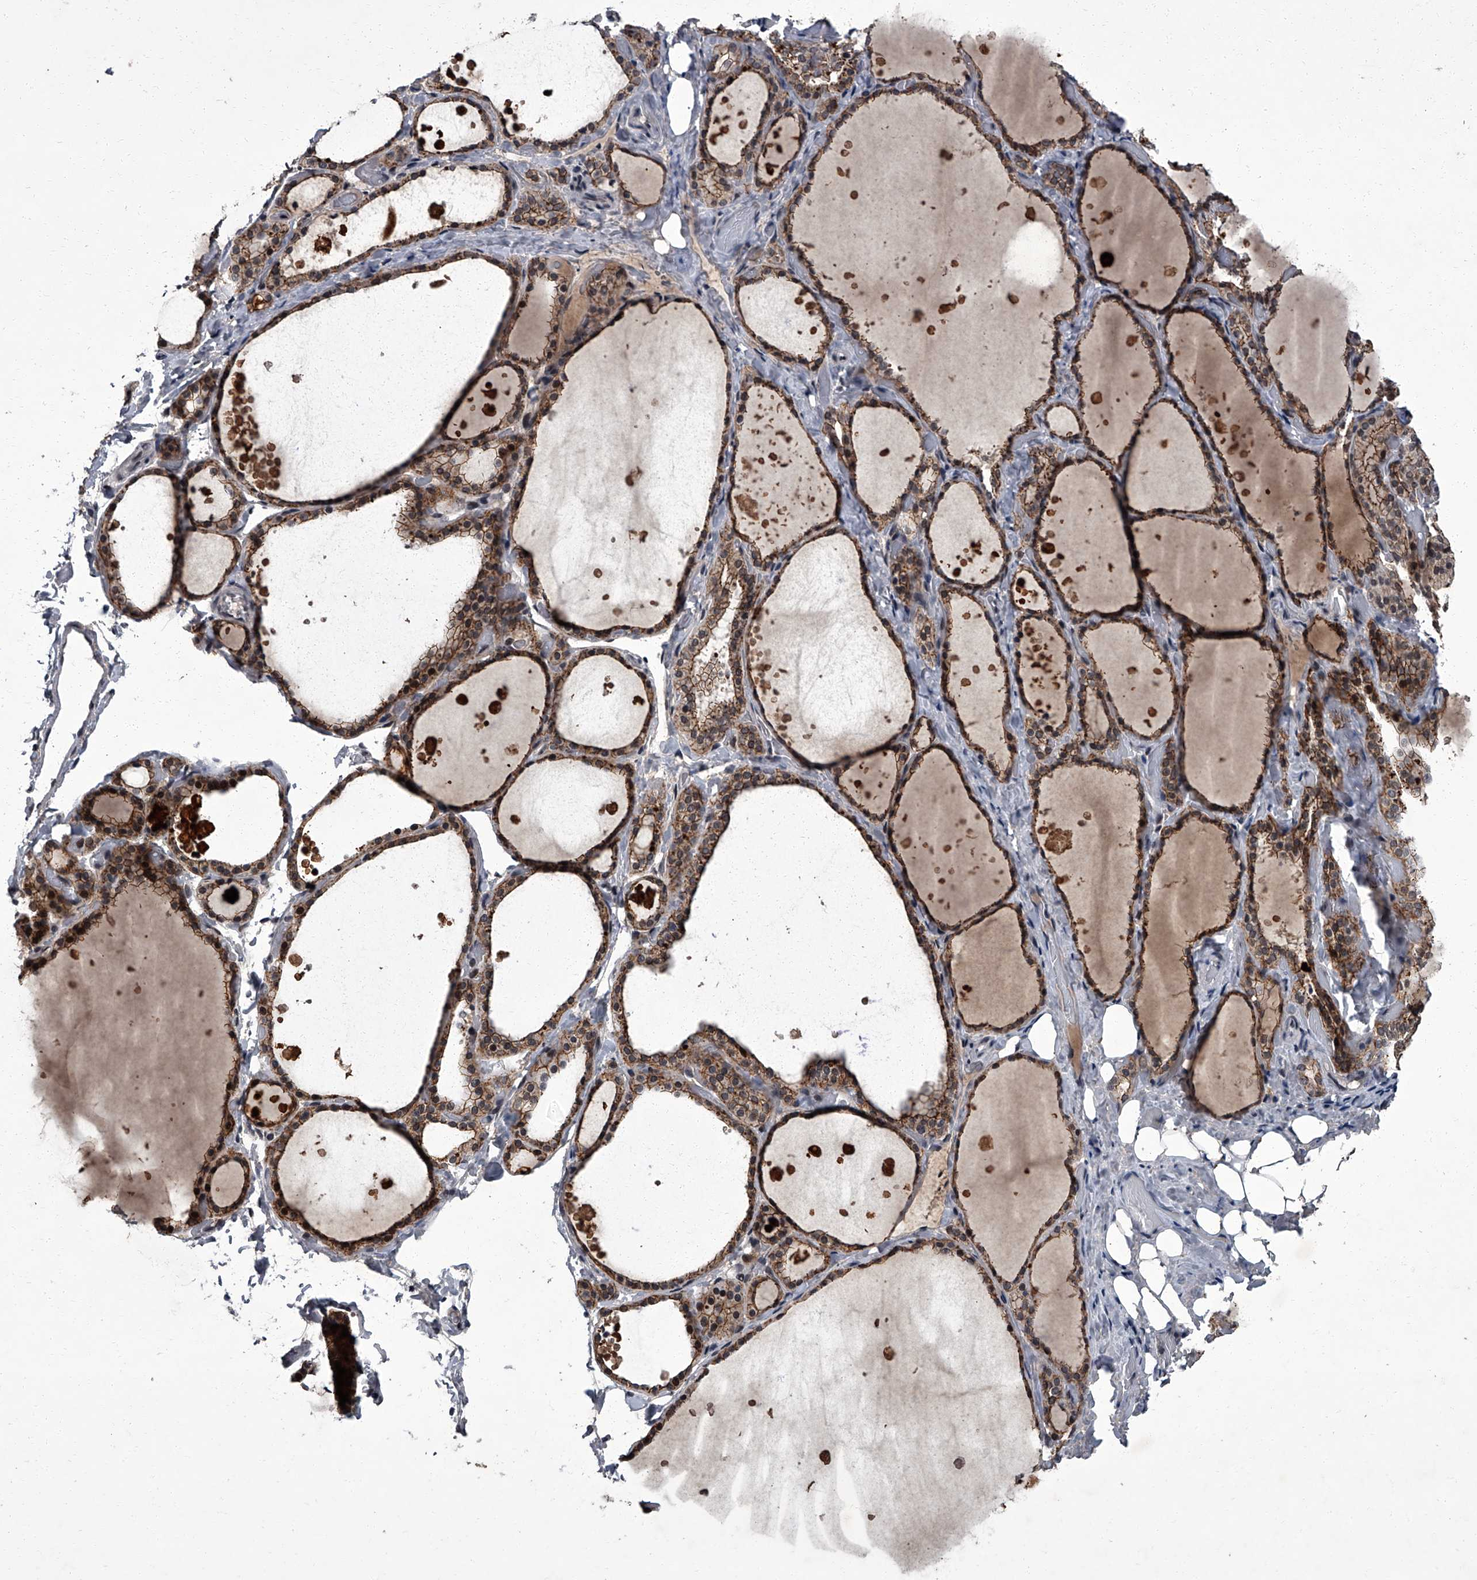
{"staining": {"intensity": "moderate", "quantity": ">75%", "location": "cytoplasmic/membranous,nuclear"}, "tissue": "thyroid gland", "cell_type": "Glandular cells", "image_type": "normal", "snomed": [{"axis": "morphology", "description": "Normal tissue, NOS"}, {"axis": "topography", "description": "Thyroid gland"}], "caption": "An immunohistochemistry image of unremarkable tissue is shown. Protein staining in brown highlights moderate cytoplasmic/membranous,nuclear positivity in thyroid gland within glandular cells.", "gene": "ZNF518B", "patient": {"sex": "female", "age": 44}}